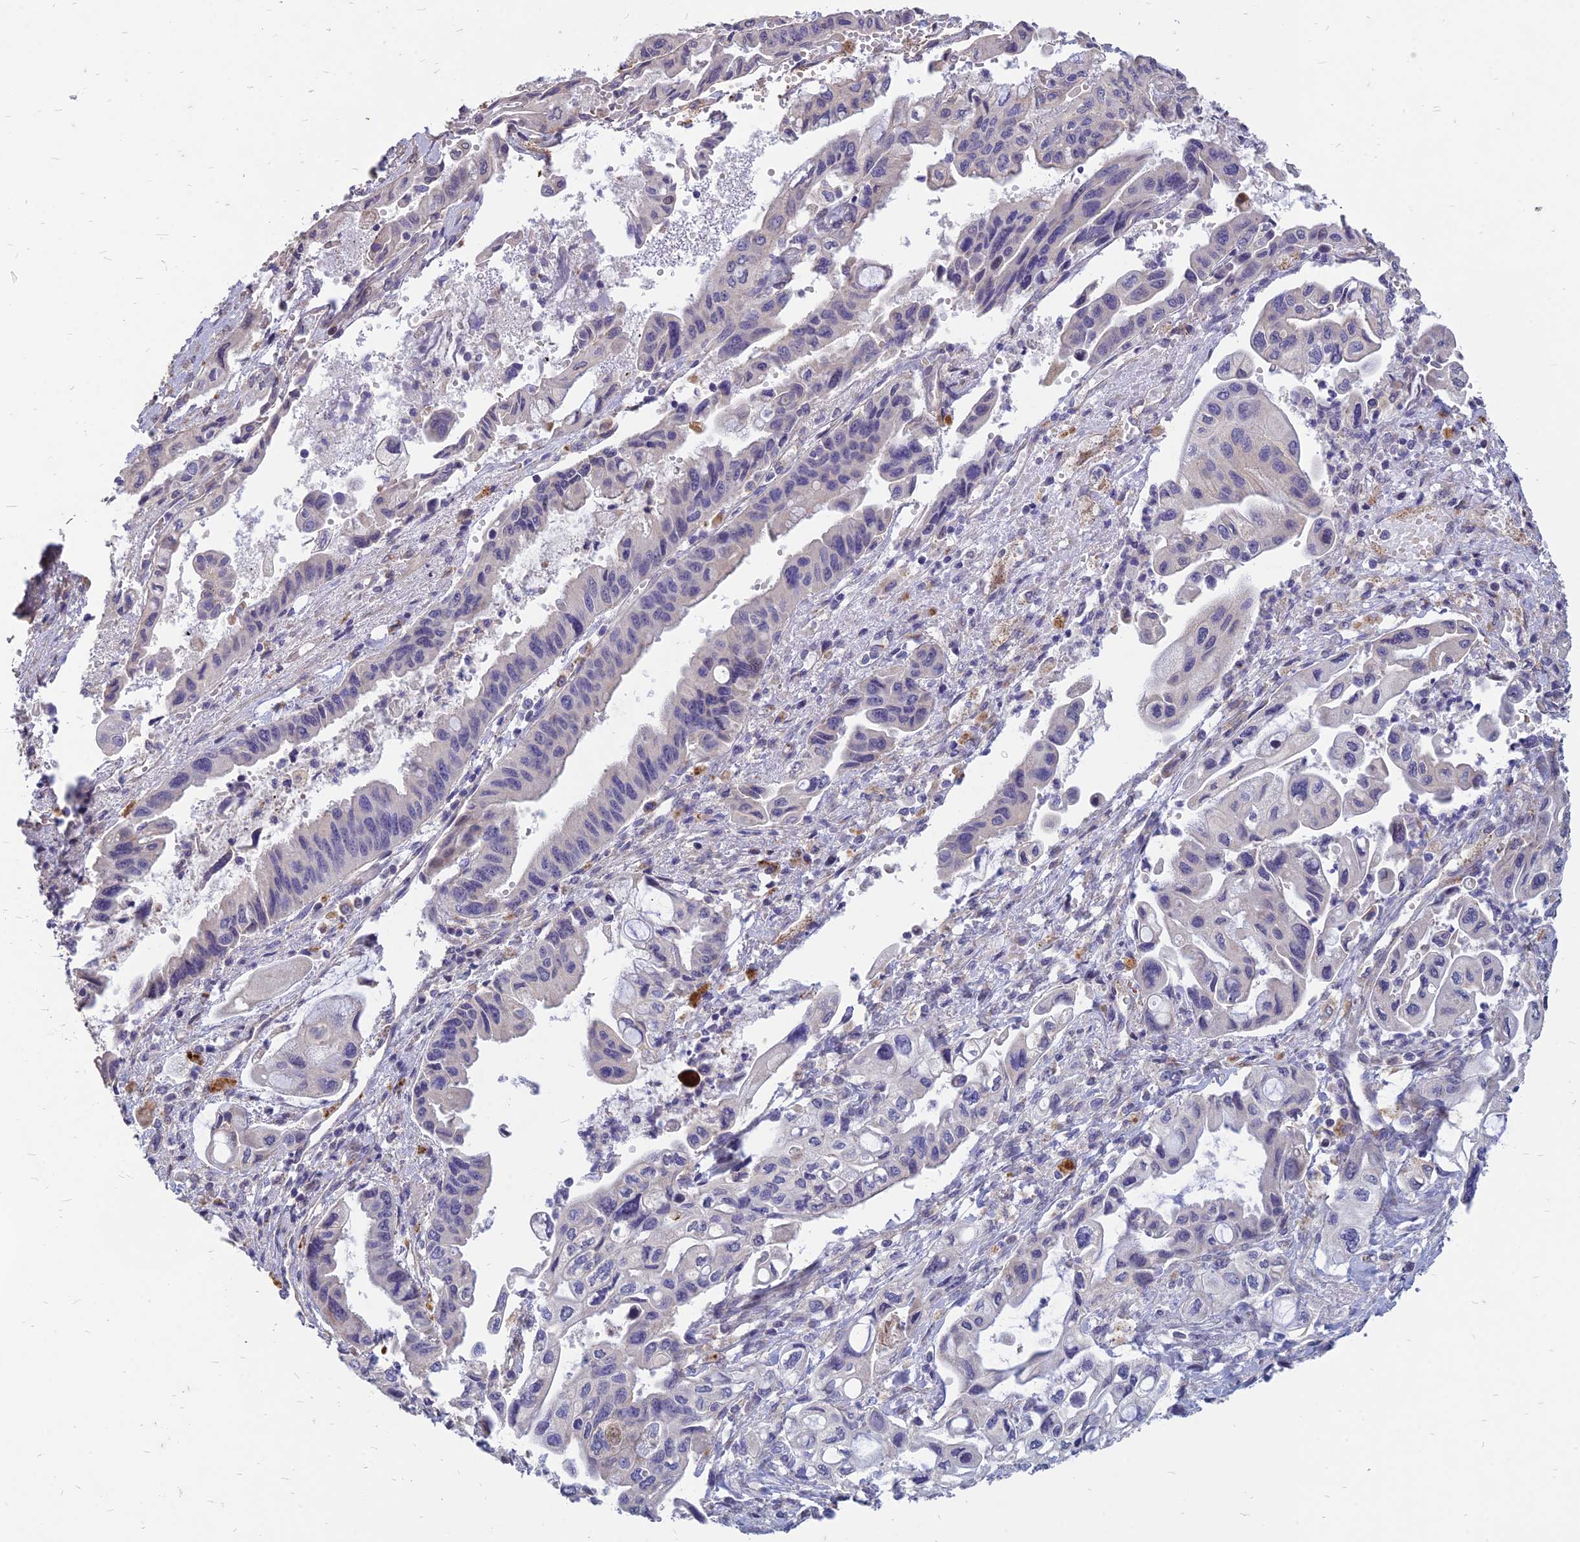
{"staining": {"intensity": "negative", "quantity": "none", "location": "none"}, "tissue": "pancreatic cancer", "cell_type": "Tumor cells", "image_type": "cancer", "snomed": [{"axis": "morphology", "description": "Adenocarcinoma, NOS"}, {"axis": "topography", "description": "Pancreas"}], "caption": "A high-resolution micrograph shows immunohistochemistry staining of pancreatic cancer (adenocarcinoma), which displays no significant staining in tumor cells.", "gene": "ST3GAL6", "patient": {"sex": "female", "age": 50}}